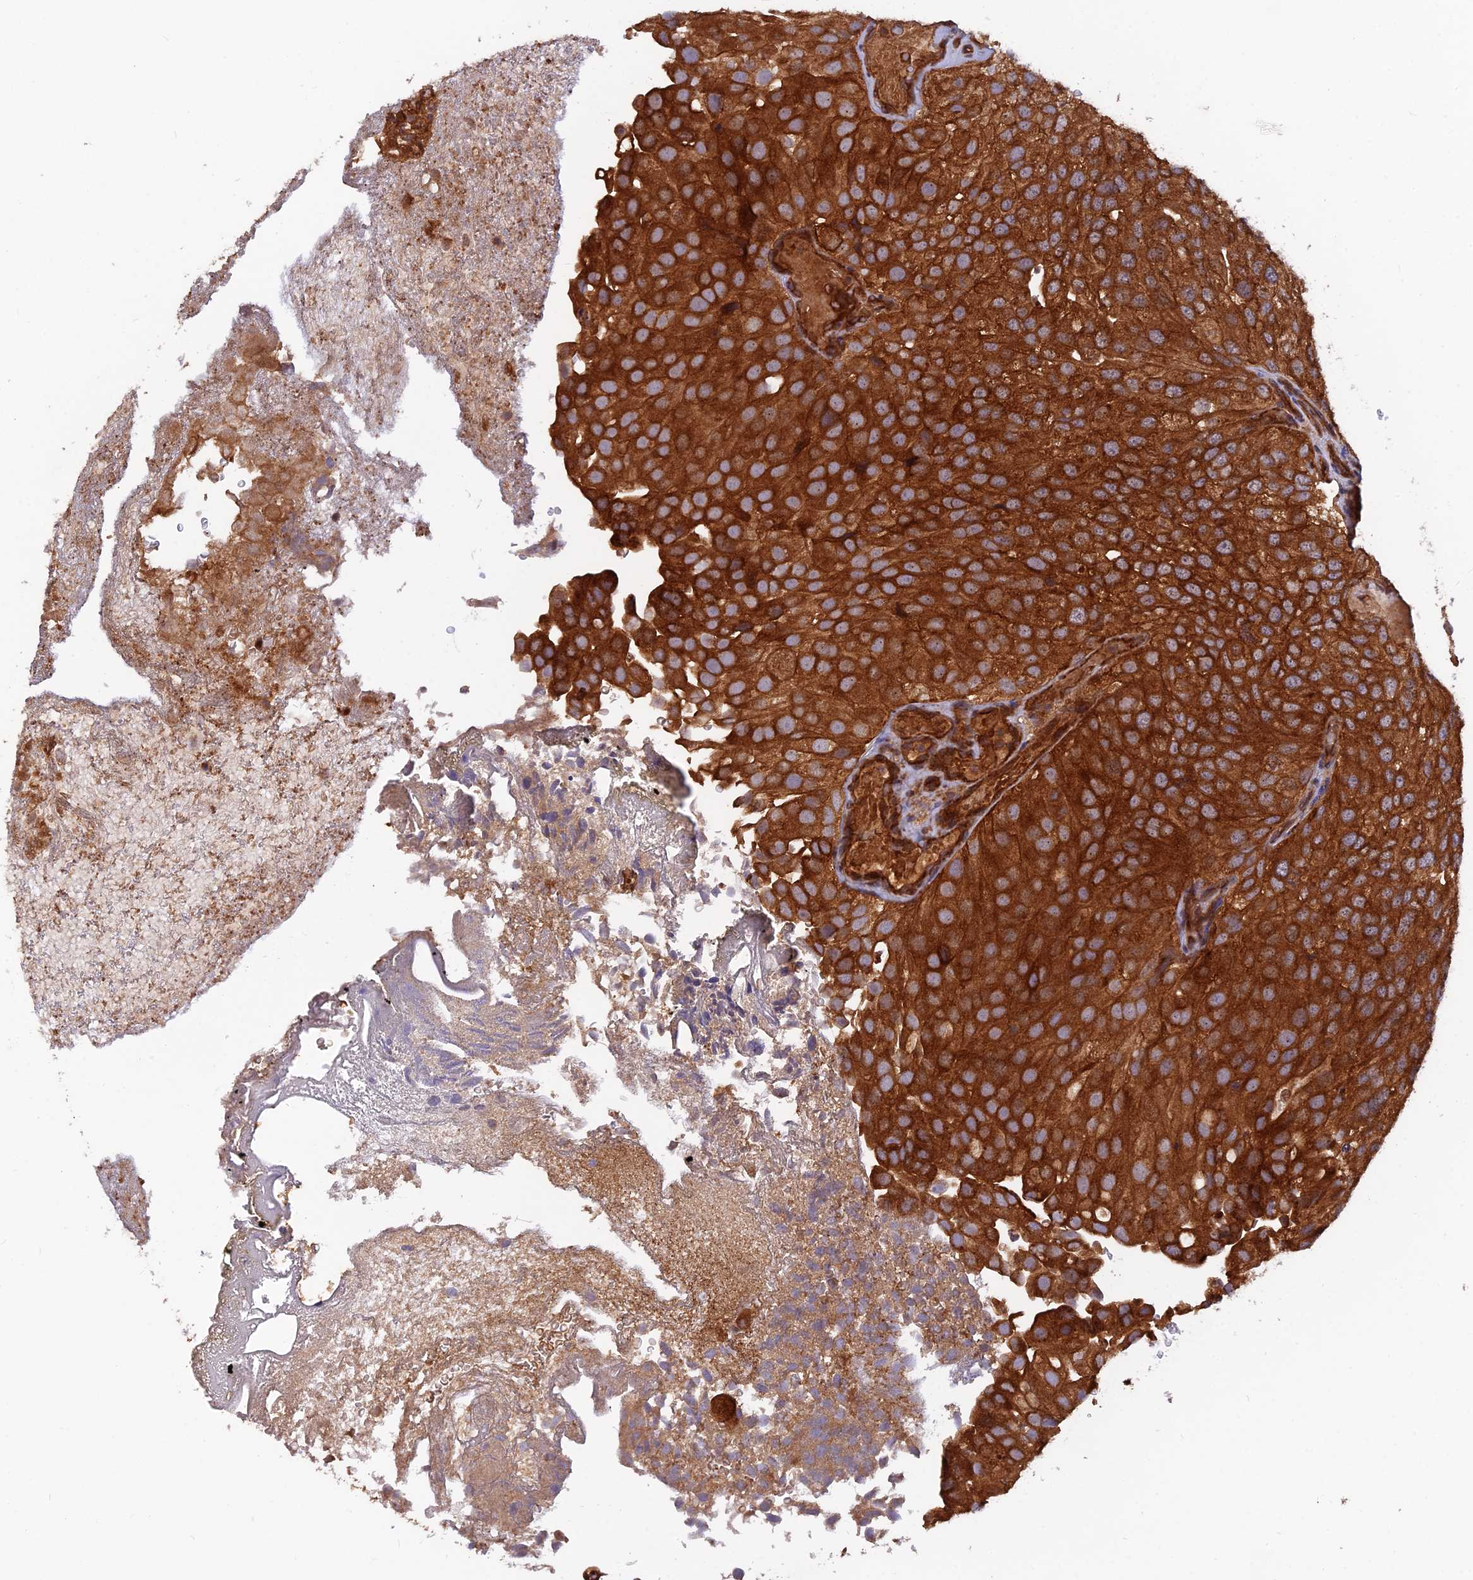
{"staining": {"intensity": "strong", "quantity": ">75%", "location": "cytoplasmic/membranous"}, "tissue": "urothelial cancer", "cell_type": "Tumor cells", "image_type": "cancer", "snomed": [{"axis": "morphology", "description": "Urothelial carcinoma, Low grade"}, {"axis": "topography", "description": "Urinary bladder"}], "caption": "High-magnification brightfield microscopy of urothelial cancer stained with DAB (3,3'-diaminobenzidine) (brown) and counterstained with hematoxylin (blue). tumor cells exhibit strong cytoplasmic/membranous expression is appreciated in approximately>75% of cells.", "gene": "RELCH", "patient": {"sex": "male", "age": 78}}